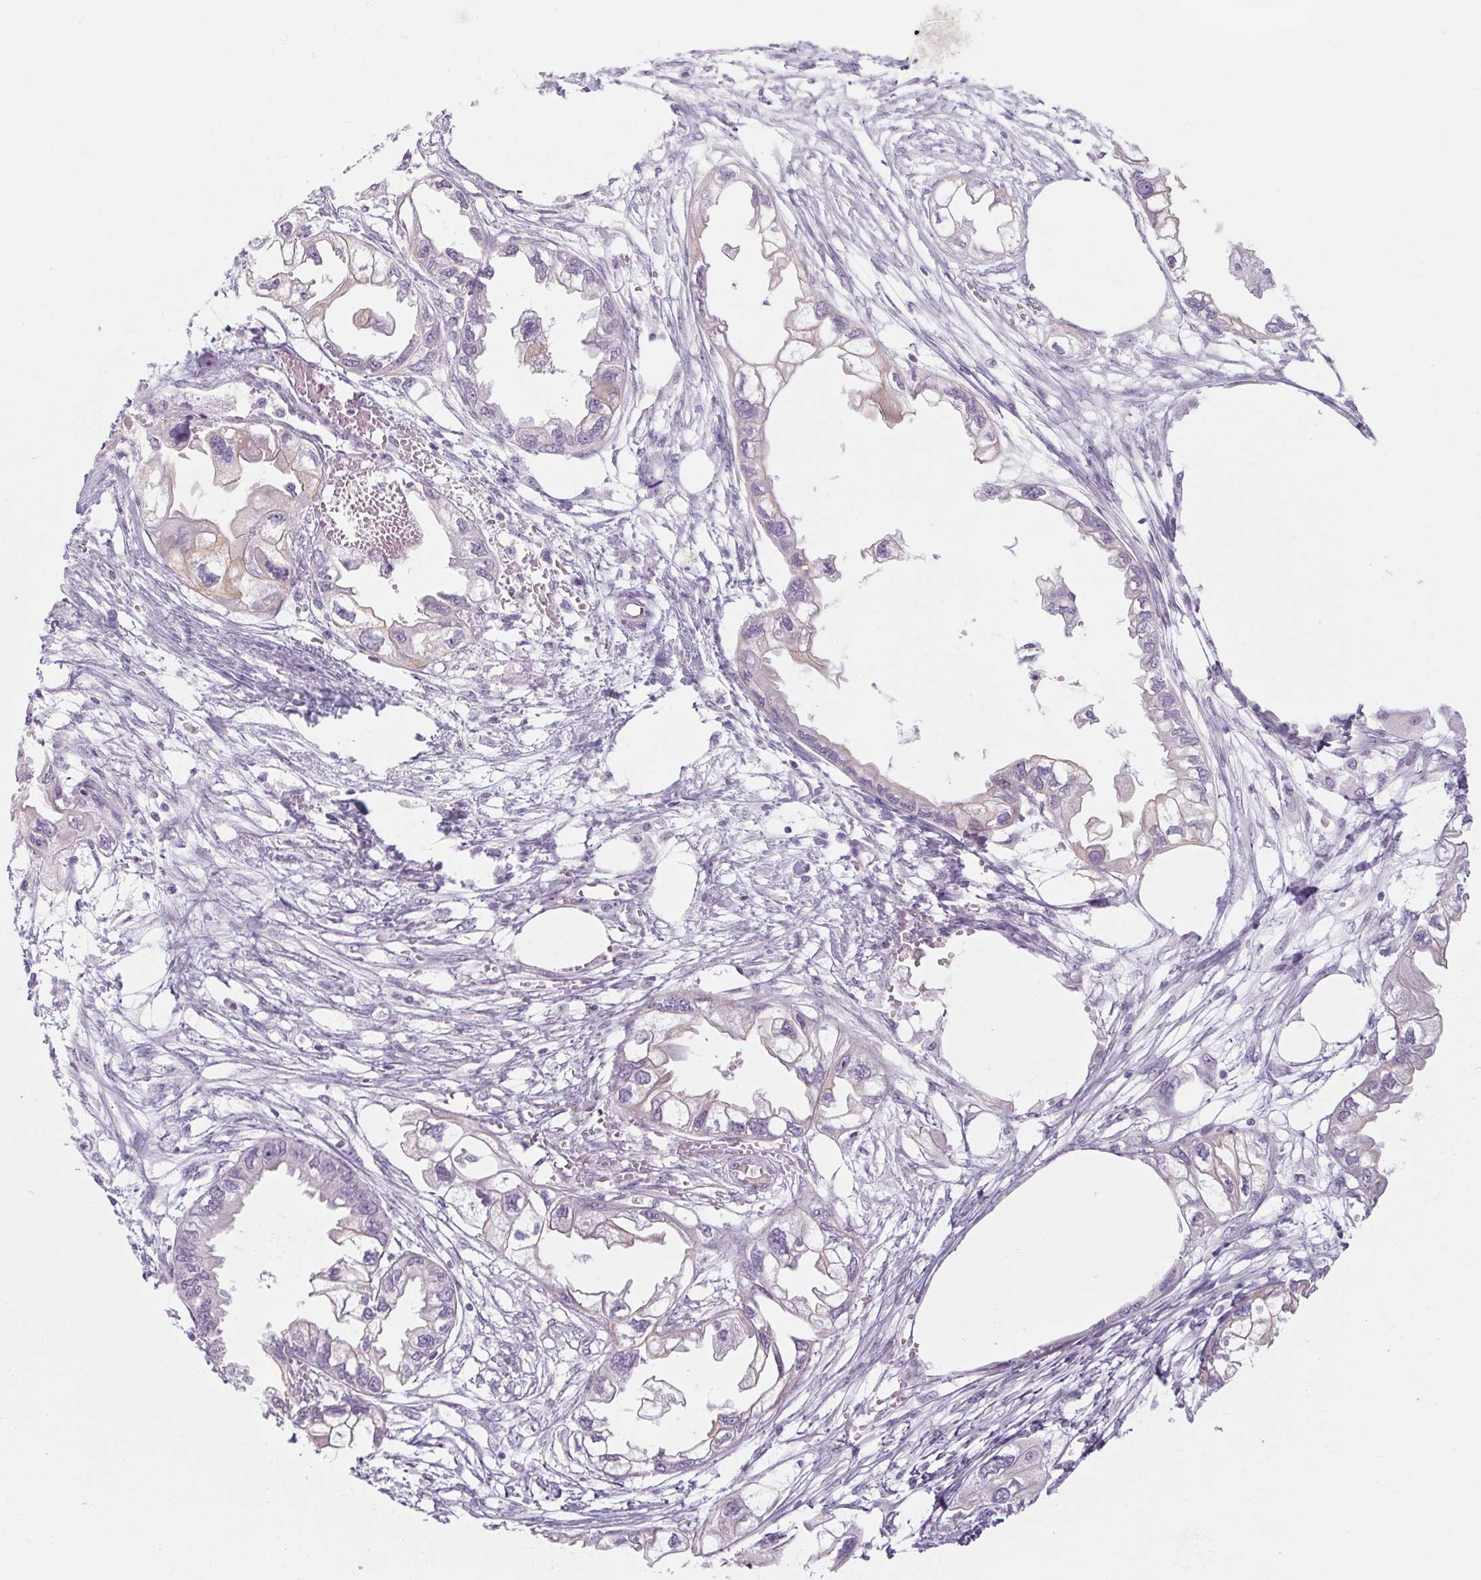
{"staining": {"intensity": "weak", "quantity": "<25%", "location": "cytoplasmic/membranous"}, "tissue": "endometrial cancer", "cell_type": "Tumor cells", "image_type": "cancer", "snomed": [{"axis": "morphology", "description": "Adenocarcinoma, NOS"}, {"axis": "morphology", "description": "Adenocarcinoma, metastatic, NOS"}, {"axis": "topography", "description": "Adipose tissue"}, {"axis": "topography", "description": "Endometrium"}], "caption": "A micrograph of human endometrial adenocarcinoma is negative for staining in tumor cells.", "gene": "RPTN", "patient": {"sex": "female", "age": 67}}